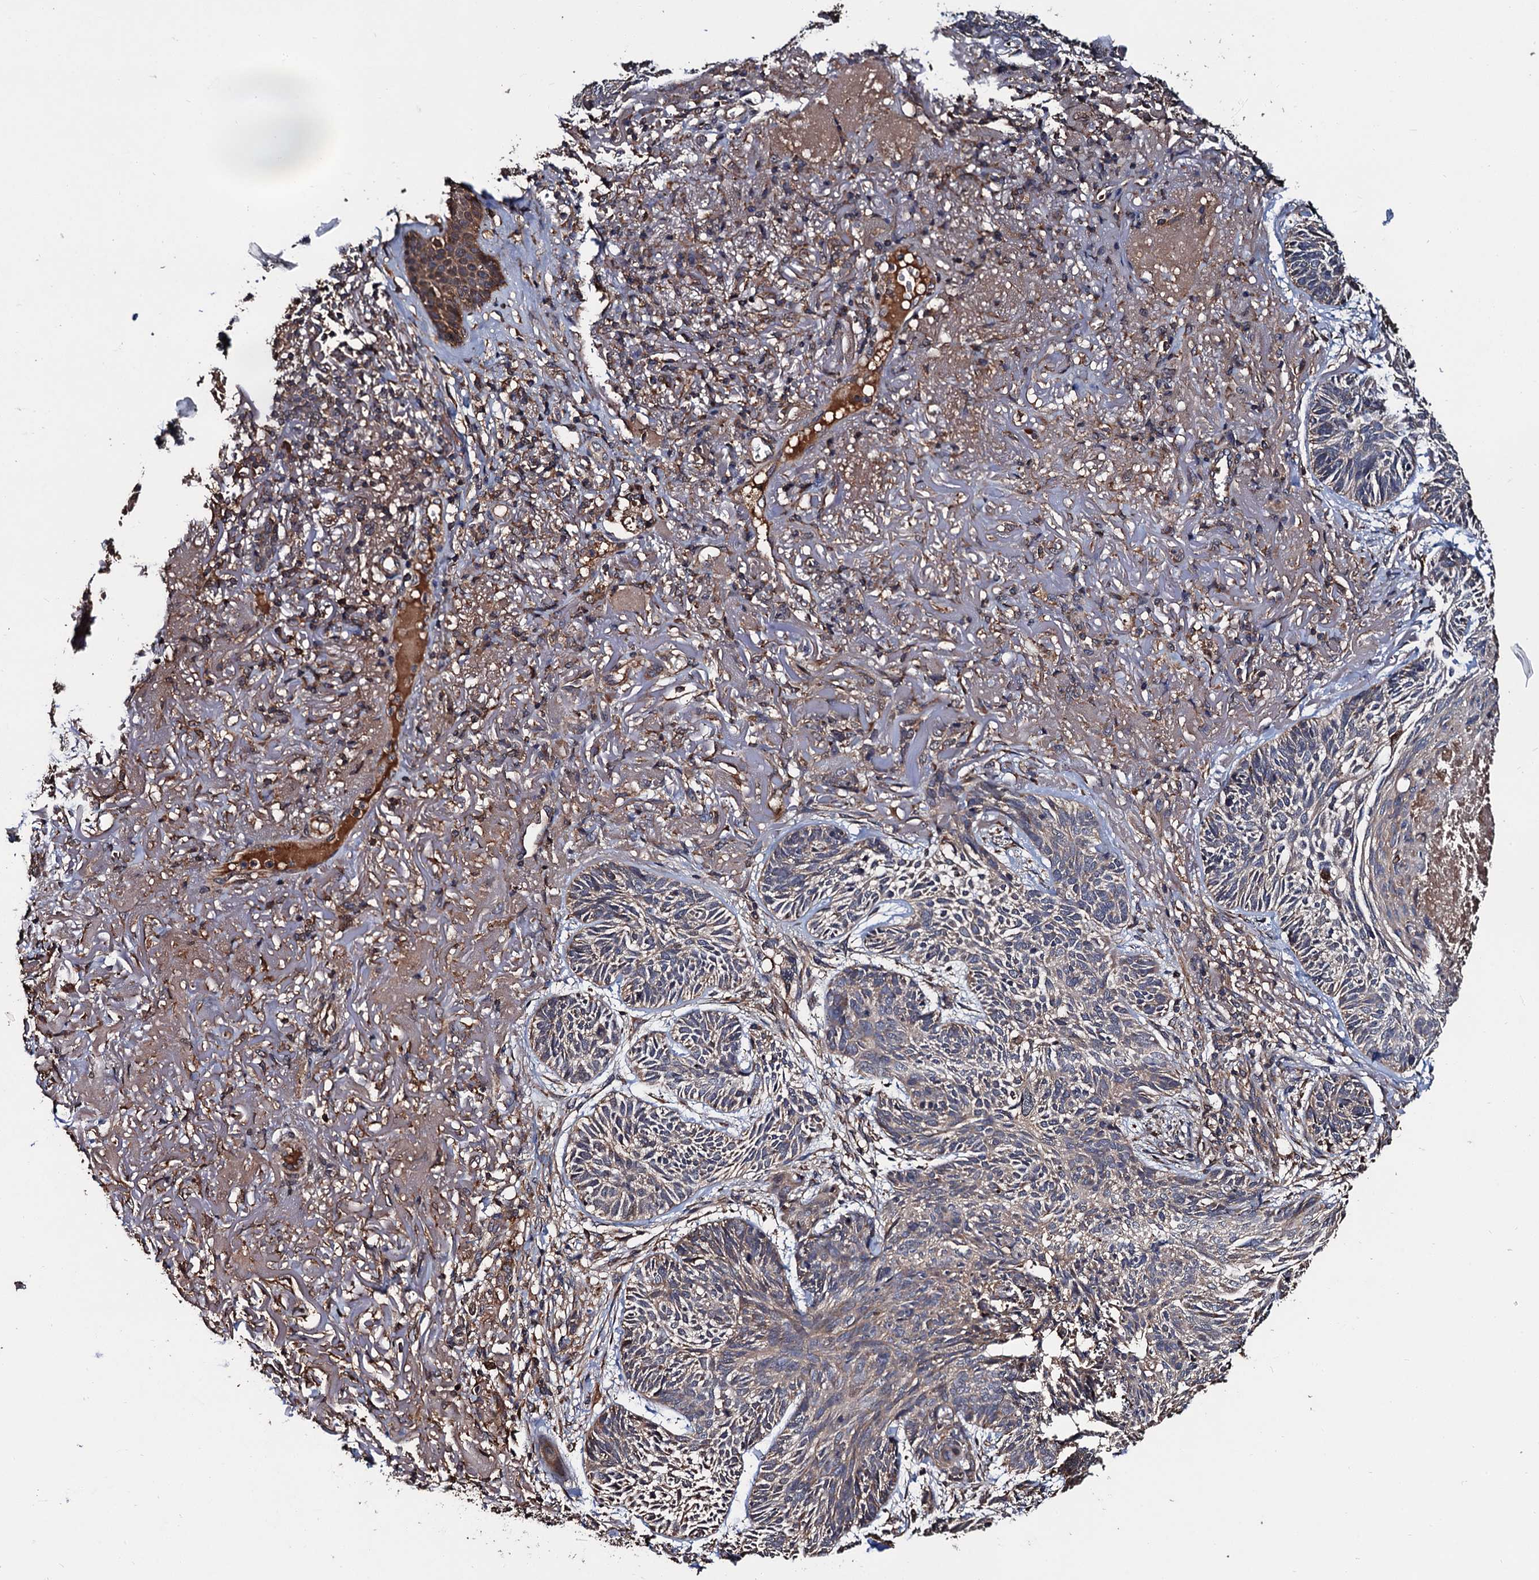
{"staining": {"intensity": "weak", "quantity": "25%-75%", "location": "cytoplasmic/membranous"}, "tissue": "skin cancer", "cell_type": "Tumor cells", "image_type": "cancer", "snomed": [{"axis": "morphology", "description": "Normal tissue, NOS"}, {"axis": "morphology", "description": "Basal cell carcinoma"}, {"axis": "topography", "description": "Skin"}], "caption": "IHC micrograph of human skin cancer stained for a protein (brown), which demonstrates low levels of weak cytoplasmic/membranous staining in about 25%-75% of tumor cells.", "gene": "RGS11", "patient": {"sex": "male", "age": 66}}